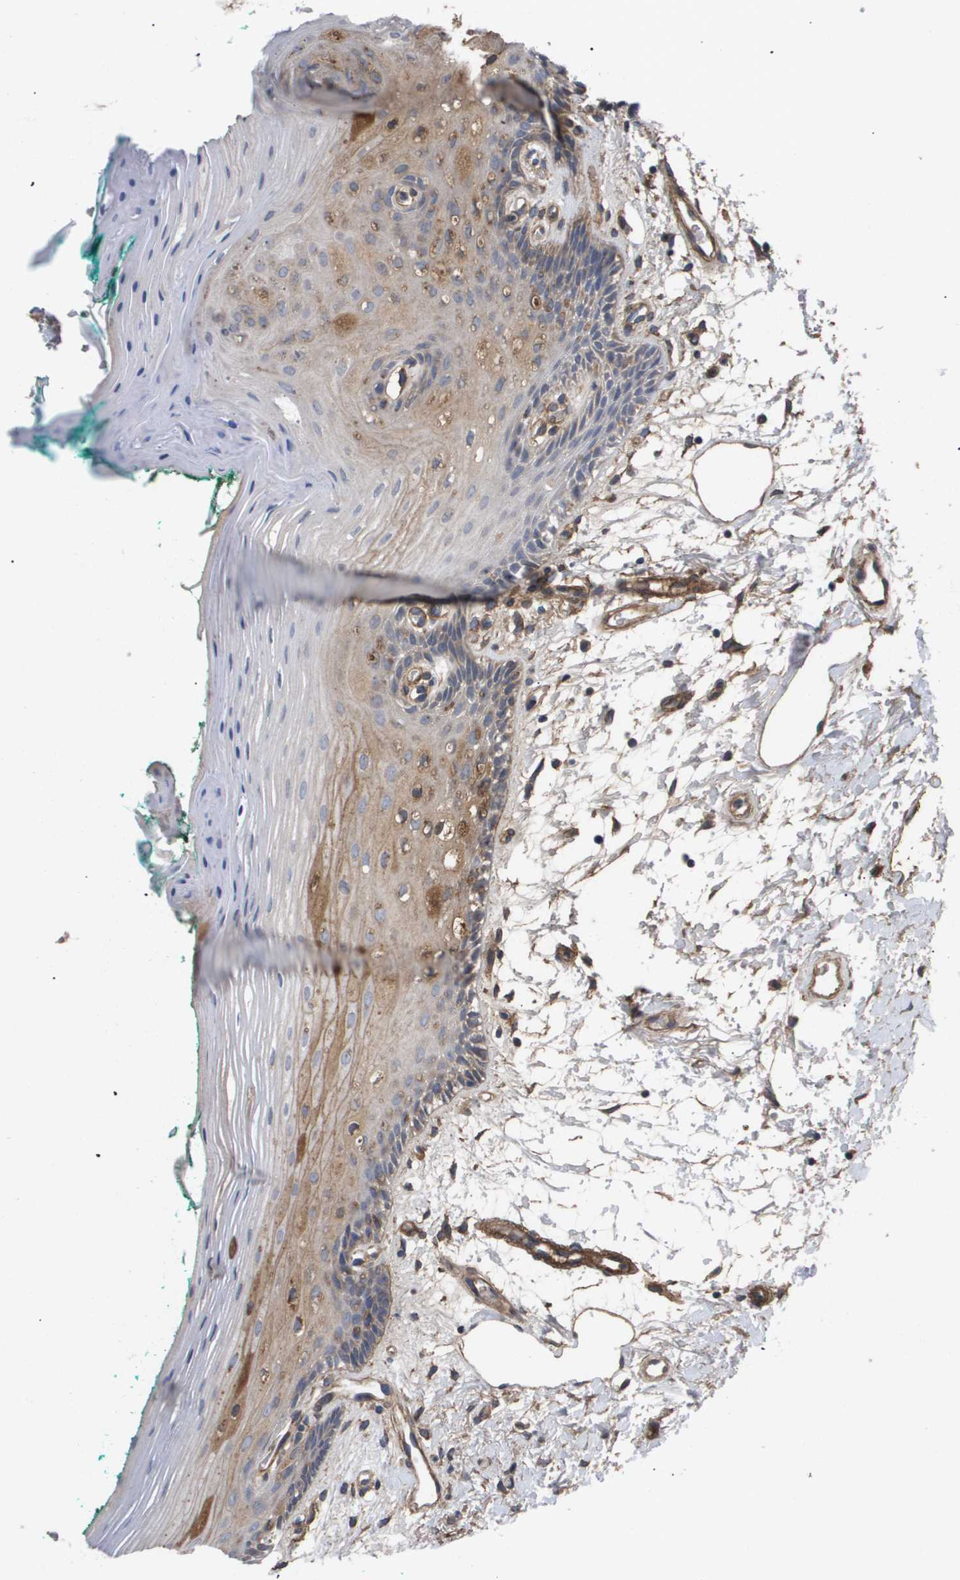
{"staining": {"intensity": "moderate", "quantity": "<25%", "location": "cytoplasmic/membranous"}, "tissue": "oral mucosa", "cell_type": "Squamous epithelial cells", "image_type": "normal", "snomed": [{"axis": "morphology", "description": "Normal tissue, NOS"}, {"axis": "topography", "description": "Skeletal muscle"}, {"axis": "topography", "description": "Oral tissue"}, {"axis": "topography", "description": "Peripheral nerve tissue"}], "caption": "Brown immunohistochemical staining in unremarkable oral mucosa exhibits moderate cytoplasmic/membranous staining in about <25% of squamous epithelial cells. Nuclei are stained in blue.", "gene": "TNS1", "patient": {"sex": "female", "age": 84}}